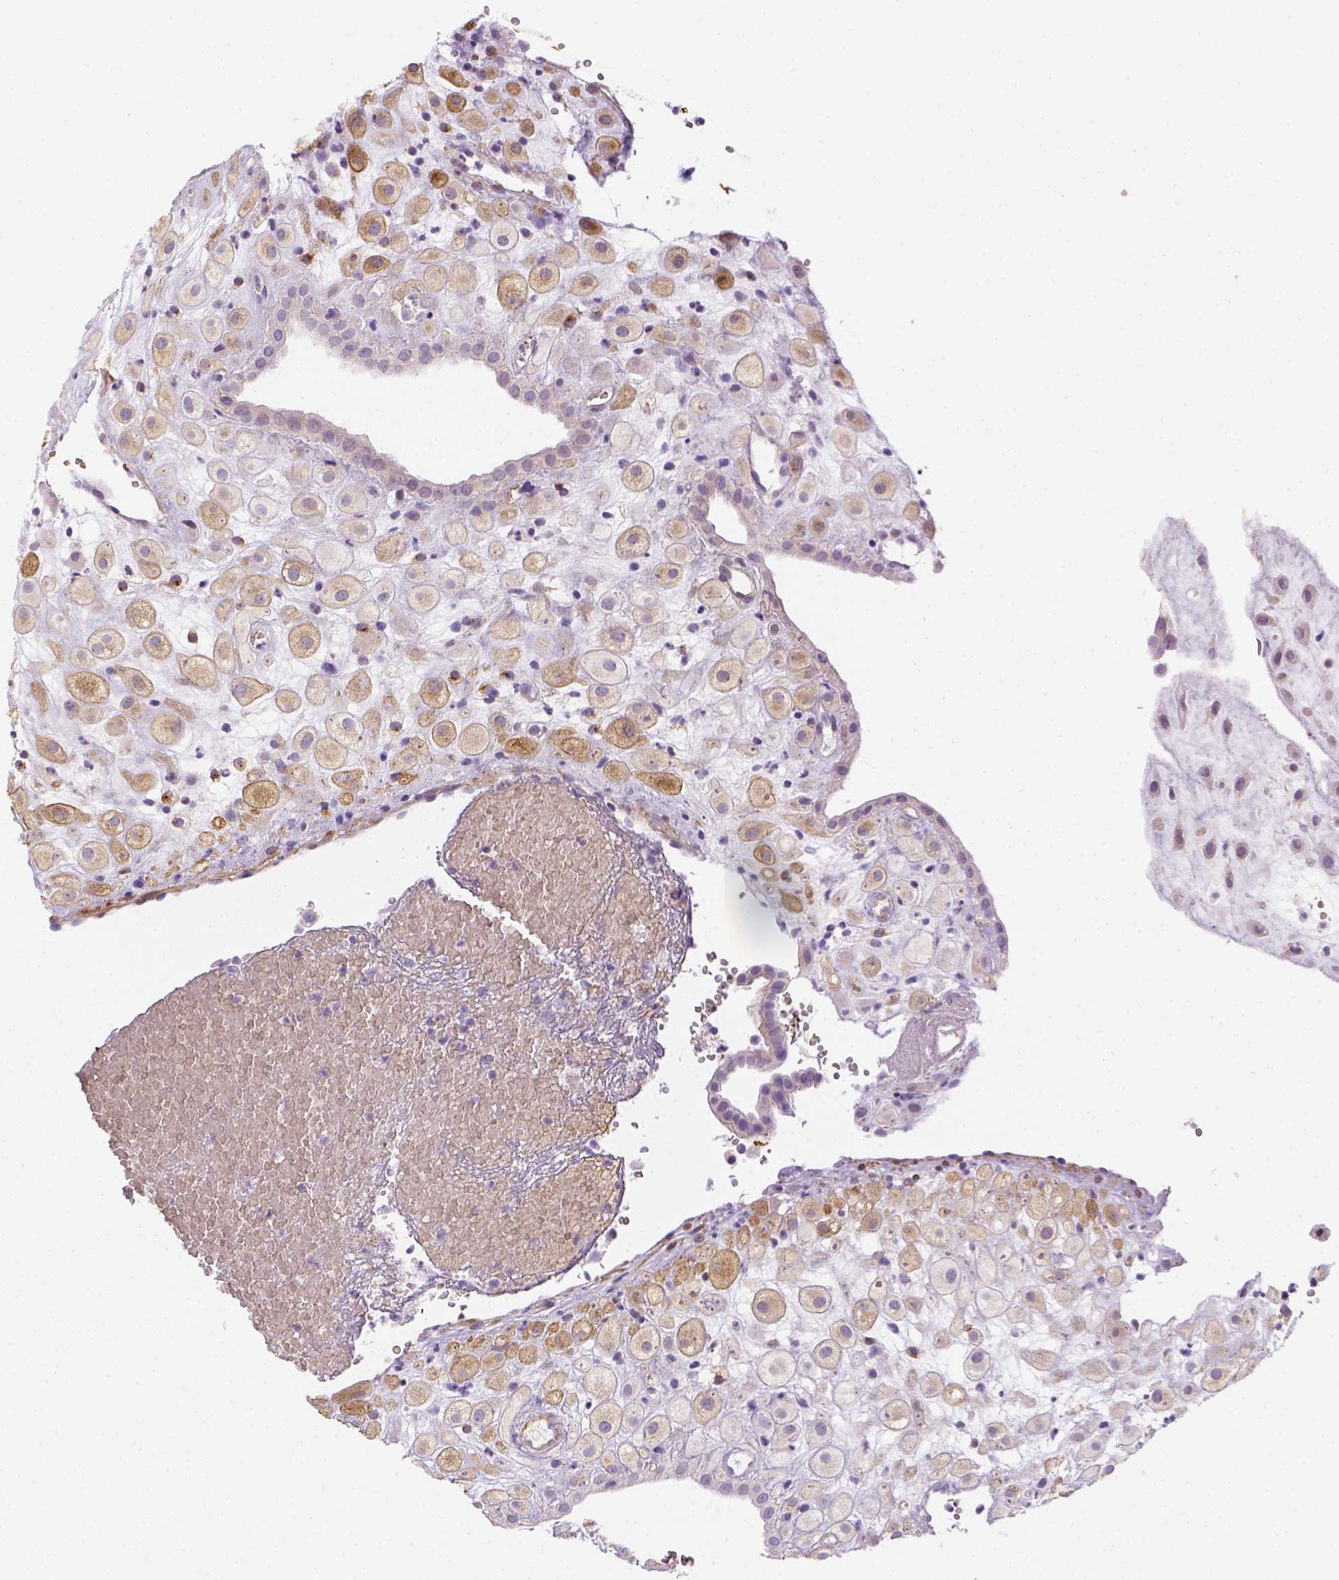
{"staining": {"intensity": "moderate", "quantity": "<25%", "location": "cytoplasmic/membranous"}, "tissue": "placenta", "cell_type": "Decidual cells", "image_type": "normal", "snomed": [{"axis": "morphology", "description": "Normal tissue, NOS"}, {"axis": "topography", "description": "Placenta"}], "caption": "Protein expression analysis of normal placenta exhibits moderate cytoplasmic/membranous expression in approximately <25% of decidual cells. Immunohistochemistry (ihc) stains the protein in brown and the nuclei are stained blue.", "gene": "CACNB1", "patient": {"sex": "female", "age": 24}}